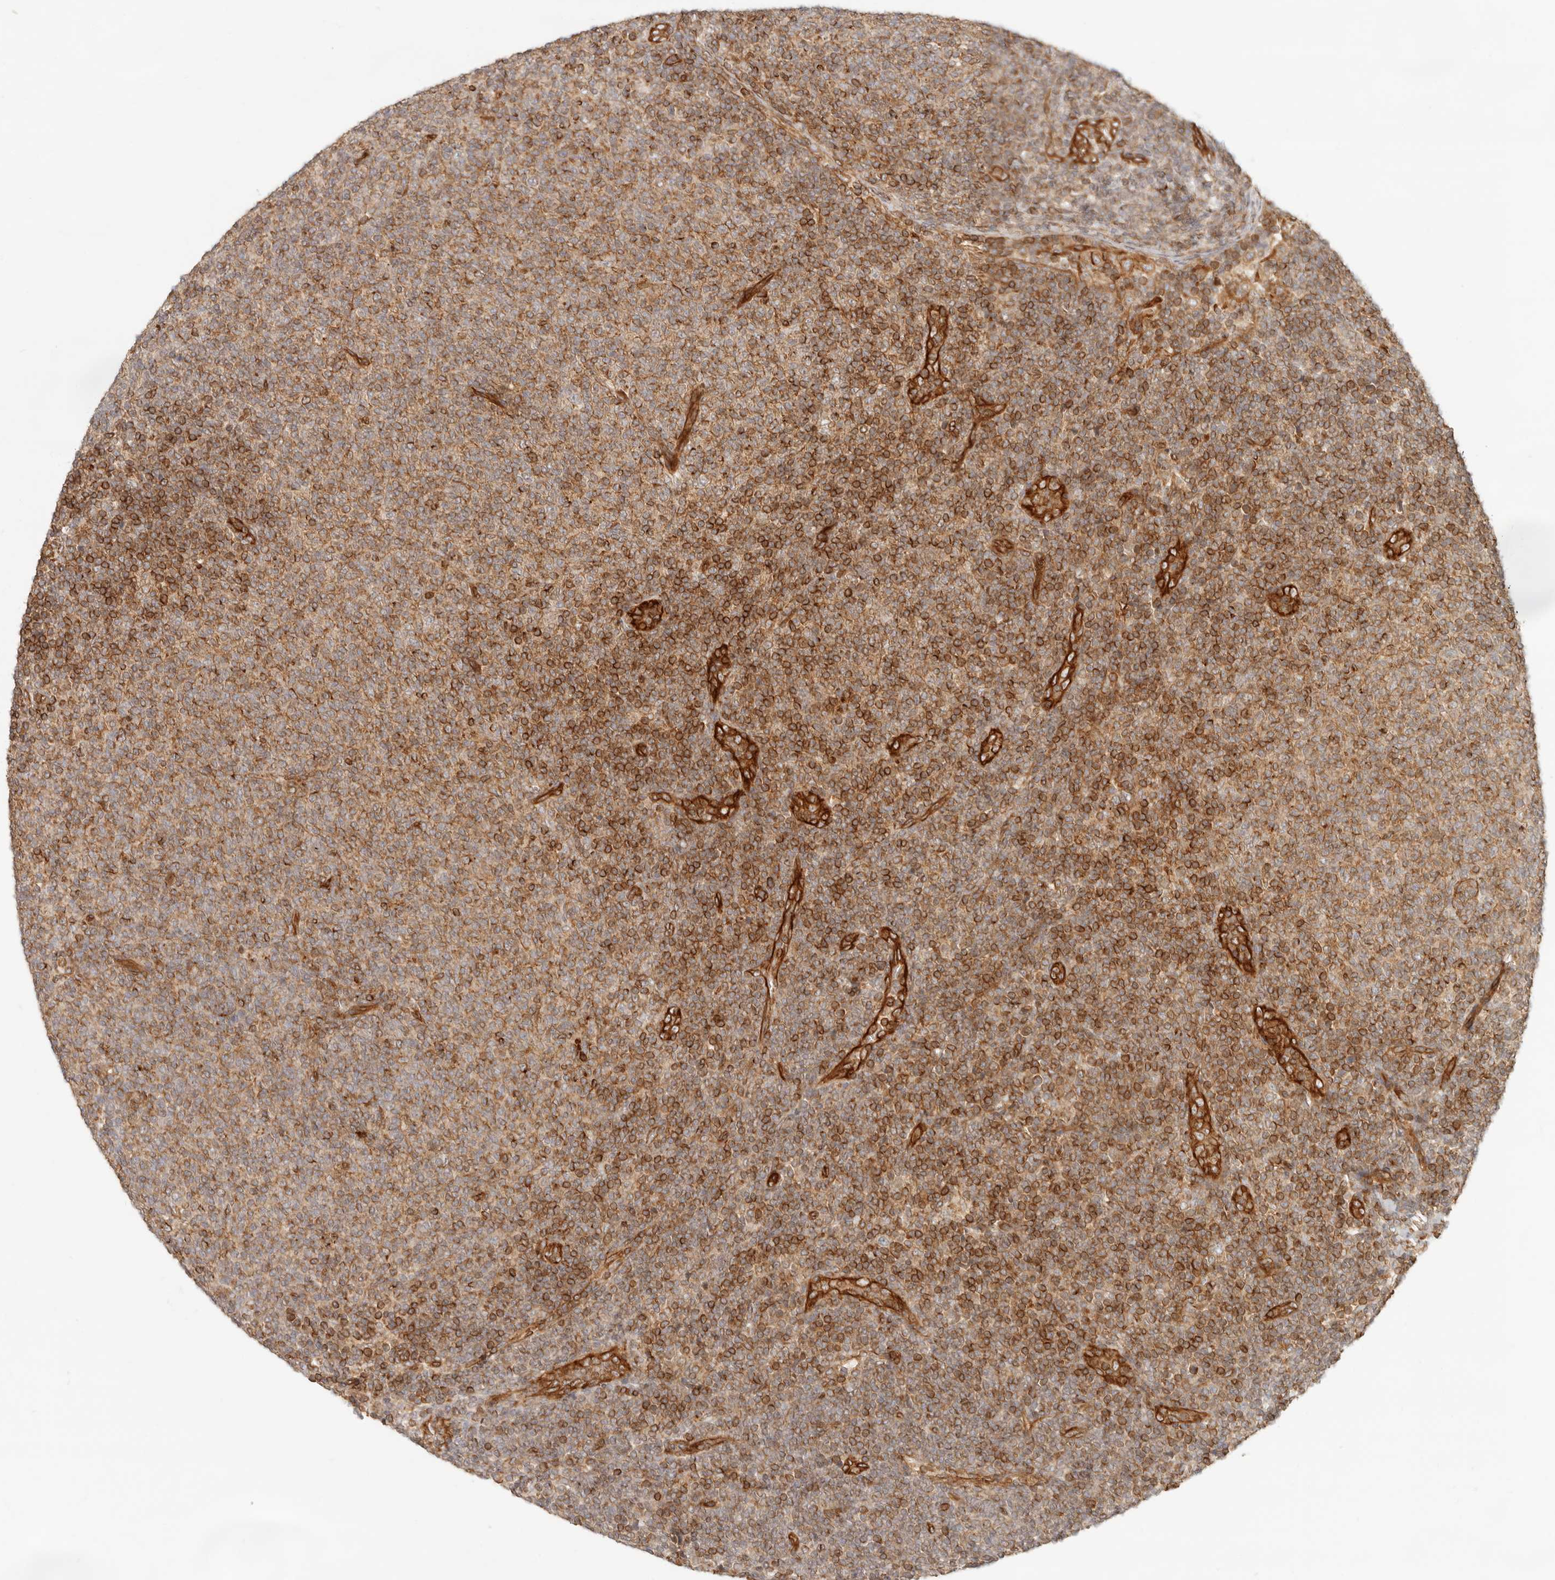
{"staining": {"intensity": "moderate", "quantity": ">75%", "location": "cytoplasmic/membranous"}, "tissue": "lymphoma", "cell_type": "Tumor cells", "image_type": "cancer", "snomed": [{"axis": "morphology", "description": "Malignant lymphoma, non-Hodgkin's type, Low grade"}, {"axis": "topography", "description": "Lymph node"}], "caption": "A brown stain highlights moderate cytoplasmic/membranous staining of a protein in lymphoma tumor cells.", "gene": "UFSP1", "patient": {"sex": "male", "age": 66}}